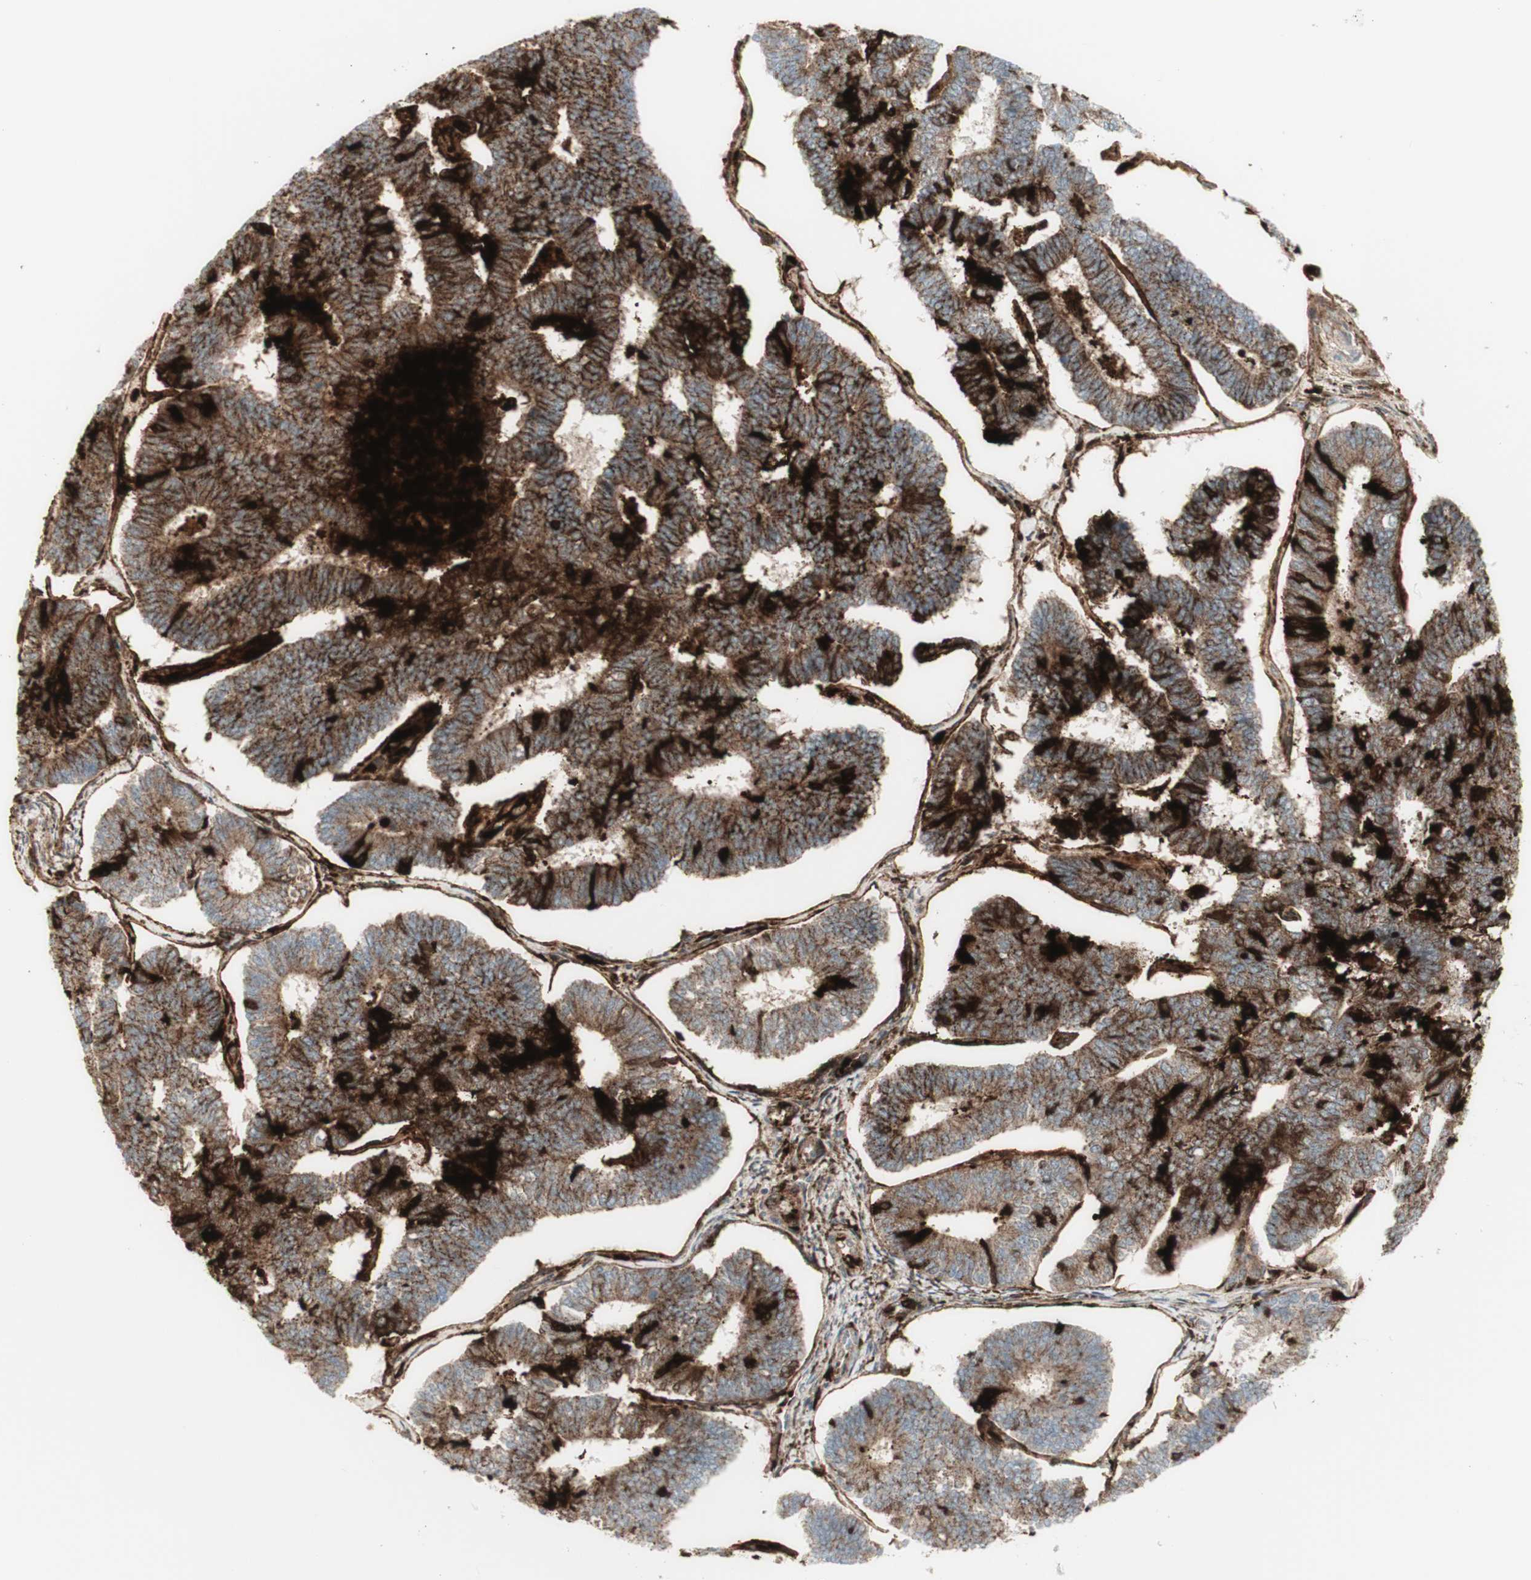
{"staining": {"intensity": "strong", "quantity": ">75%", "location": "cytoplasmic/membranous"}, "tissue": "endometrial cancer", "cell_type": "Tumor cells", "image_type": "cancer", "snomed": [{"axis": "morphology", "description": "Adenocarcinoma, NOS"}, {"axis": "topography", "description": "Endometrium"}], "caption": "Strong cytoplasmic/membranous expression for a protein is appreciated in about >75% of tumor cells of endometrial adenocarcinoma using immunohistochemistry (IHC).", "gene": "MDK", "patient": {"sex": "female", "age": 70}}